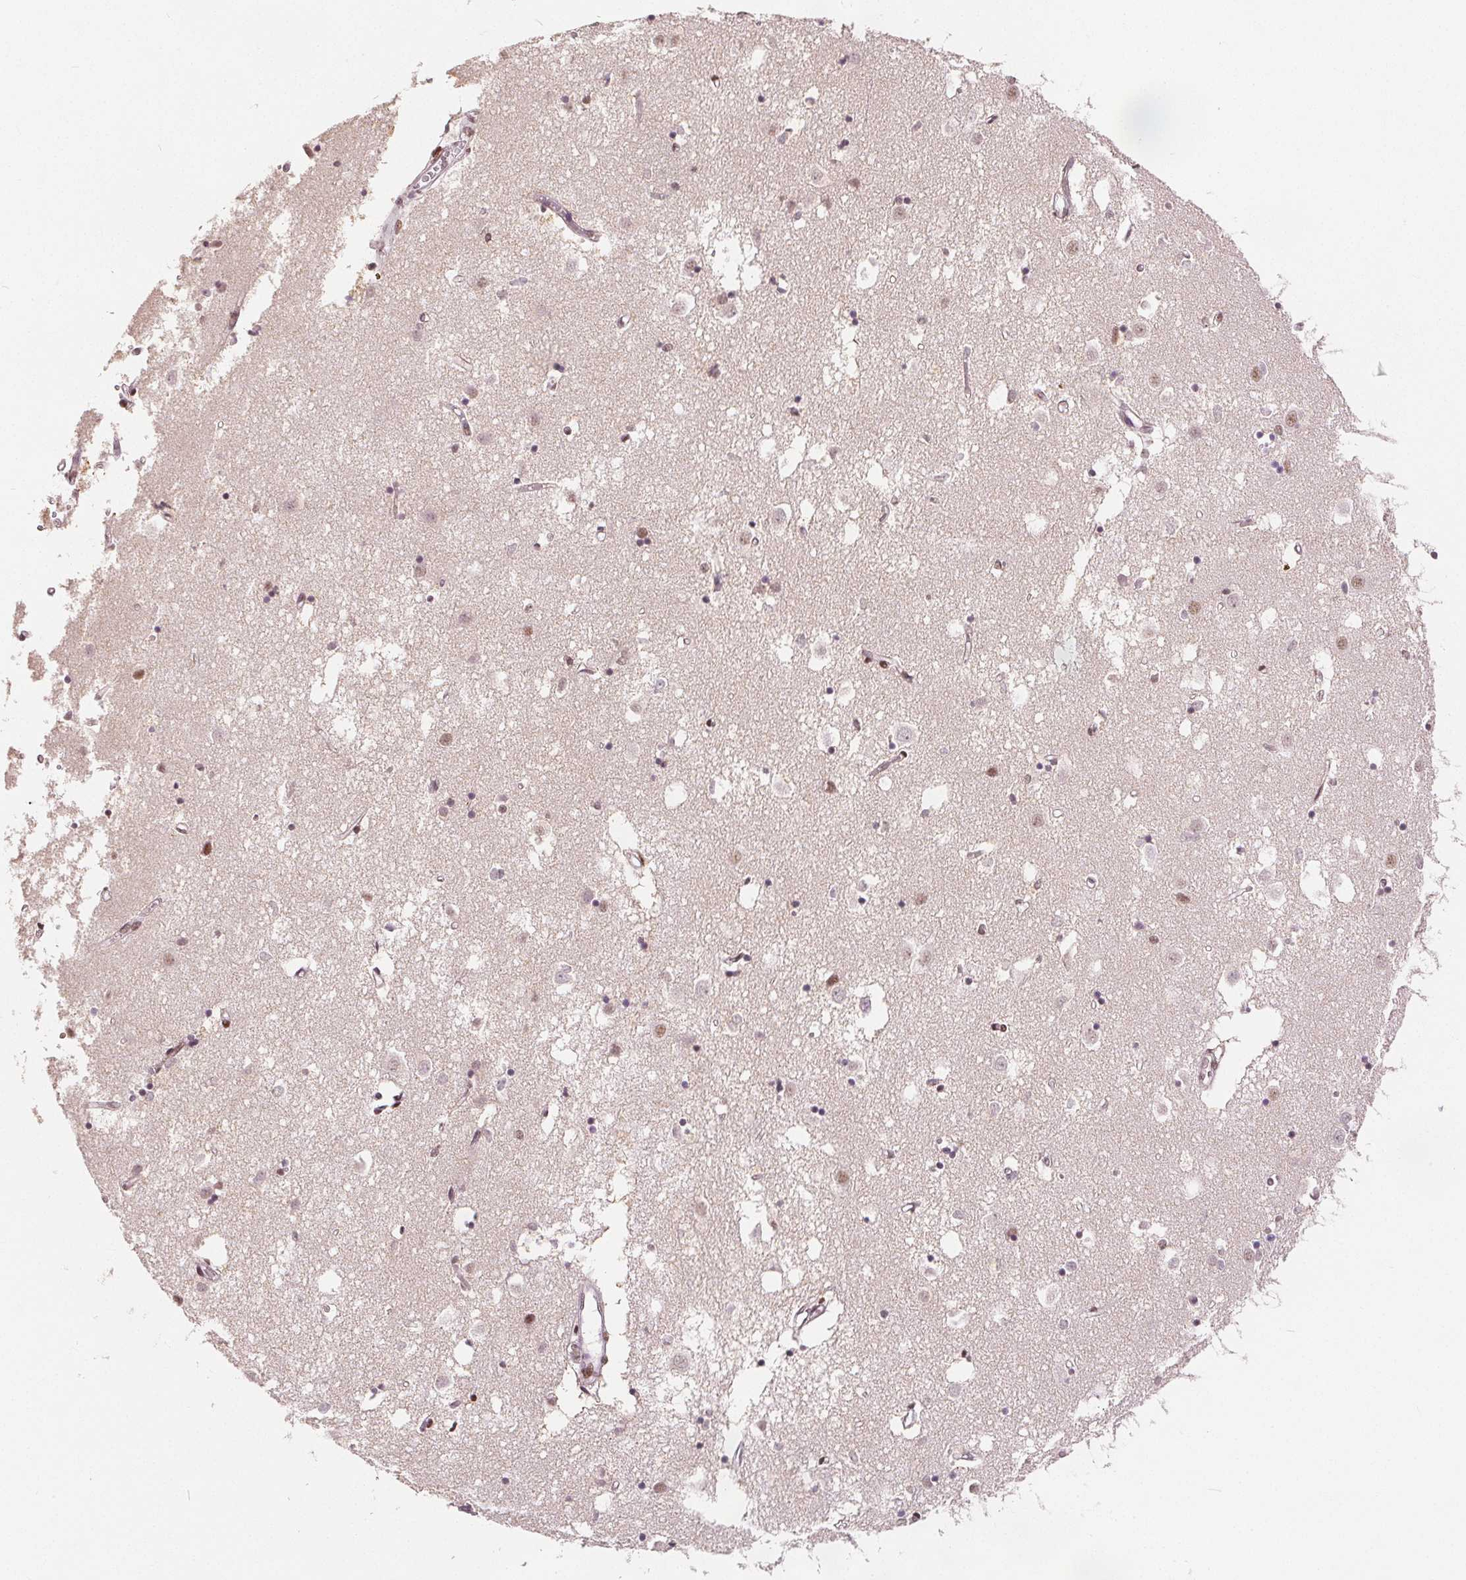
{"staining": {"intensity": "moderate", "quantity": "25%-75%", "location": "nuclear"}, "tissue": "caudate", "cell_type": "Glial cells", "image_type": "normal", "snomed": [{"axis": "morphology", "description": "Normal tissue, NOS"}, {"axis": "topography", "description": "Lateral ventricle wall"}], "caption": "DAB (3,3'-diaminobenzidine) immunohistochemical staining of unremarkable caudate reveals moderate nuclear protein expression in about 25%-75% of glial cells. Immunohistochemistry (ihc) stains the protein of interest in brown and the nuclei are stained blue.", "gene": "ZNF703", "patient": {"sex": "male", "age": 70}}